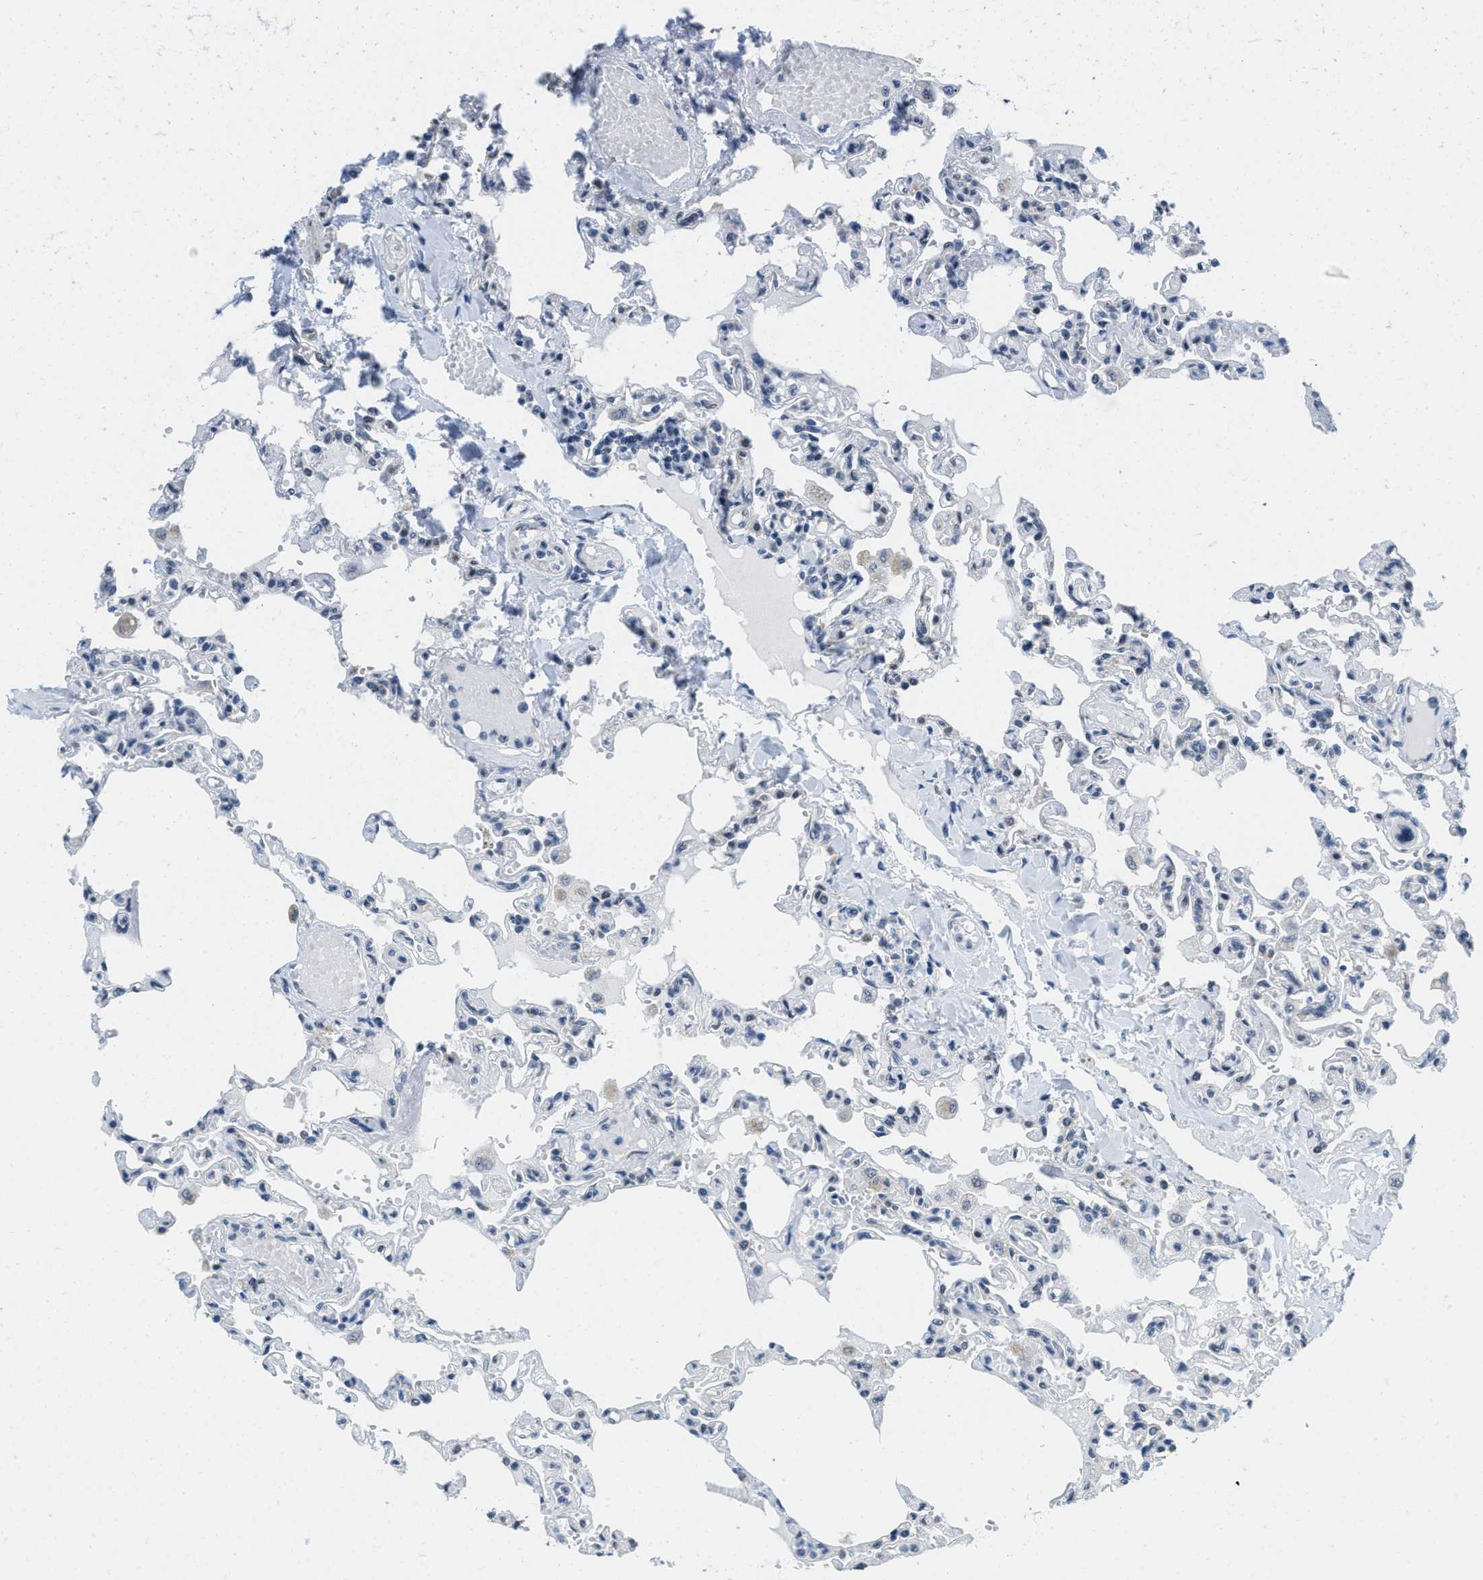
{"staining": {"intensity": "negative", "quantity": "none", "location": "none"}, "tissue": "lung", "cell_type": "Alveolar cells", "image_type": "normal", "snomed": [{"axis": "morphology", "description": "Normal tissue, NOS"}, {"axis": "topography", "description": "Lung"}], "caption": "Histopathology image shows no protein positivity in alveolar cells of normal lung.", "gene": "TOMM70", "patient": {"sex": "male", "age": 21}}